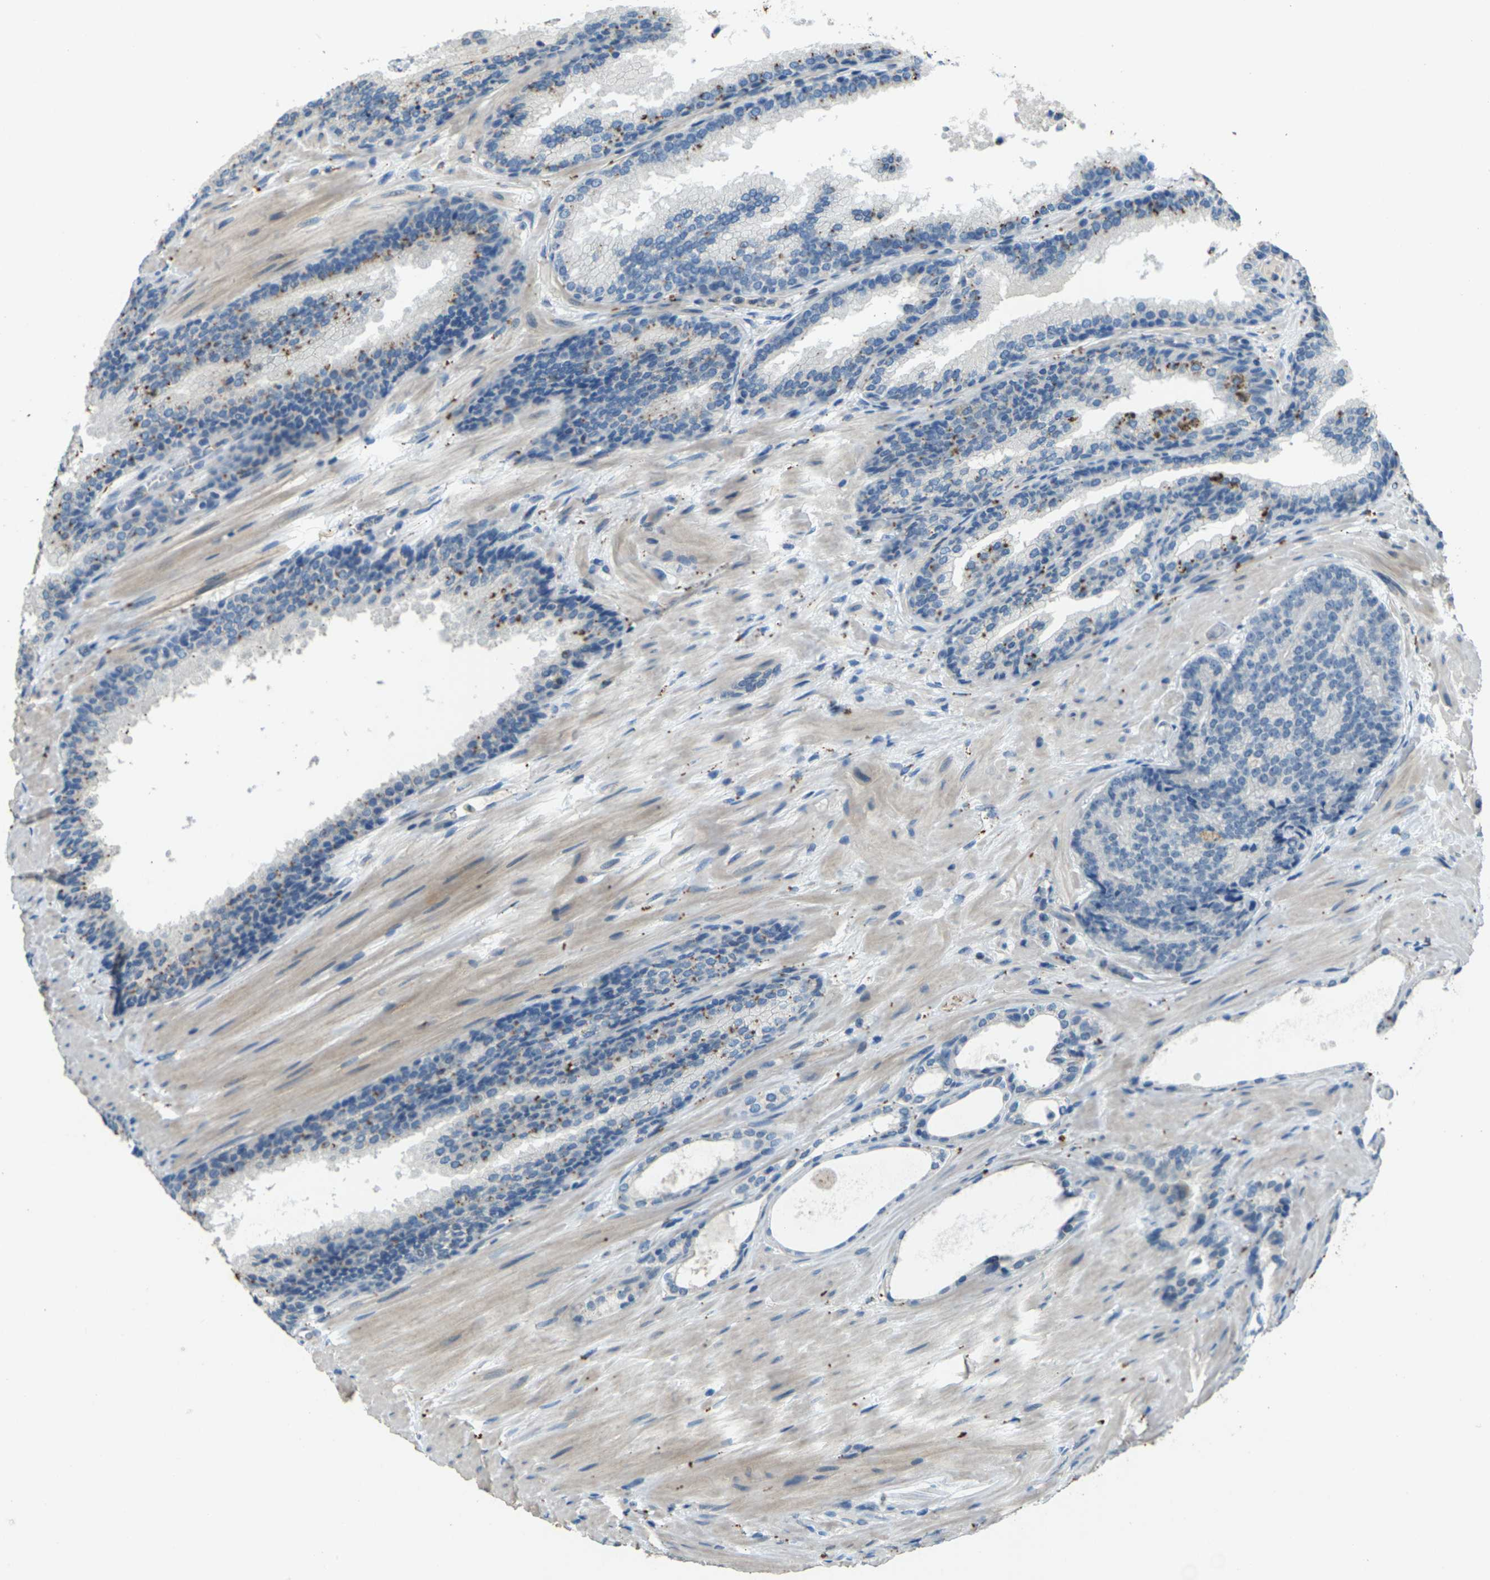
{"staining": {"intensity": "moderate", "quantity": "<25%", "location": "cytoplasmic/membranous"}, "tissue": "prostate cancer", "cell_type": "Tumor cells", "image_type": "cancer", "snomed": [{"axis": "morphology", "description": "Adenocarcinoma, High grade"}, {"axis": "topography", "description": "Prostate"}], "caption": "The immunohistochemical stain labels moderate cytoplasmic/membranous staining in tumor cells of prostate cancer (adenocarcinoma (high-grade)) tissue. Nuclei are stained in blue.", "gene": "SIGLEC14", "patient": {"sex": "male", "age": 61}}